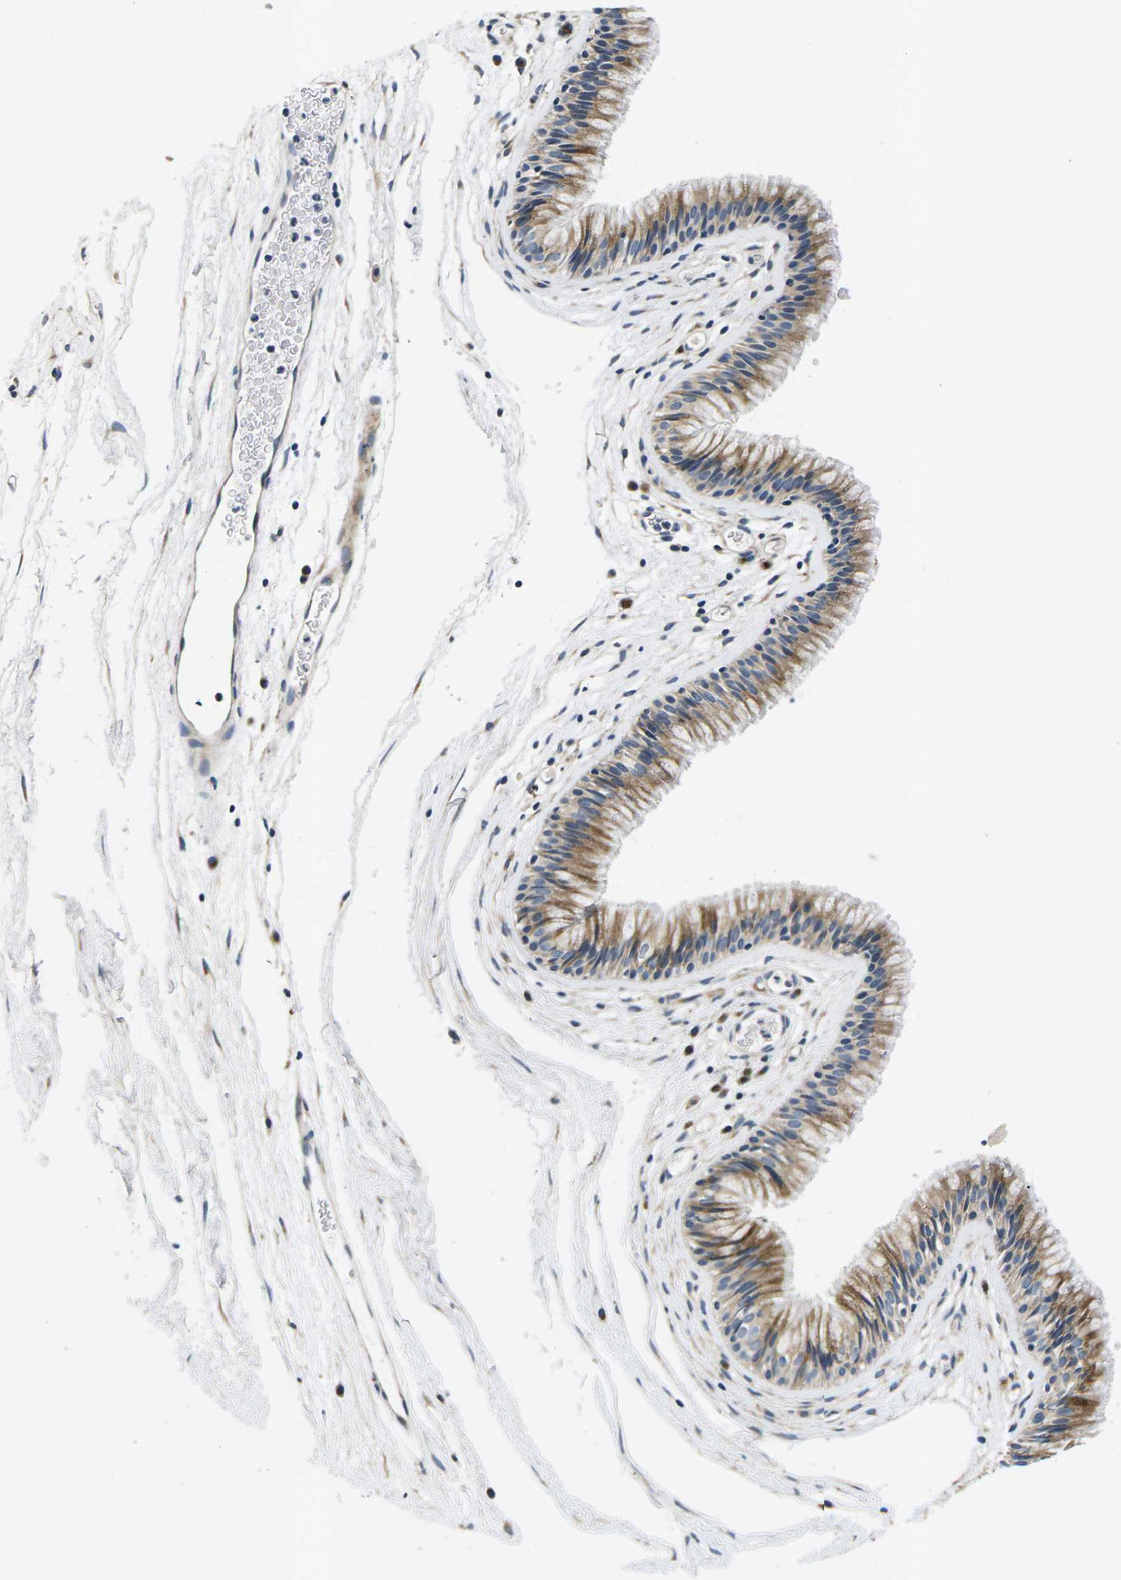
{"staining": {"intensity": "moderate", "quantity": ">75%", "location": "cytoplasmic/membranous"}, "tissue": "nasopharynx", "cell_type": "Respiratory epithelial cells", "image_type": "normal", "snomed": [{"axis": "morphology", "description": "Normal tissue, NOS"}, {"axis": "morphology", "description": "Inflammation, NOS"}, {"axis": "topography", "description": "Nasopharynx"}], "caption": "Immunohistochemistry (IHC) (DAB) staining of benign human nasopharynx demonstrates moderate cytoplasmic/membranous protein positivity in about >75% of respiratory epithelial cells.", "gene": "ERGIC3", "patient": {"sex": "male", "age": 48}}